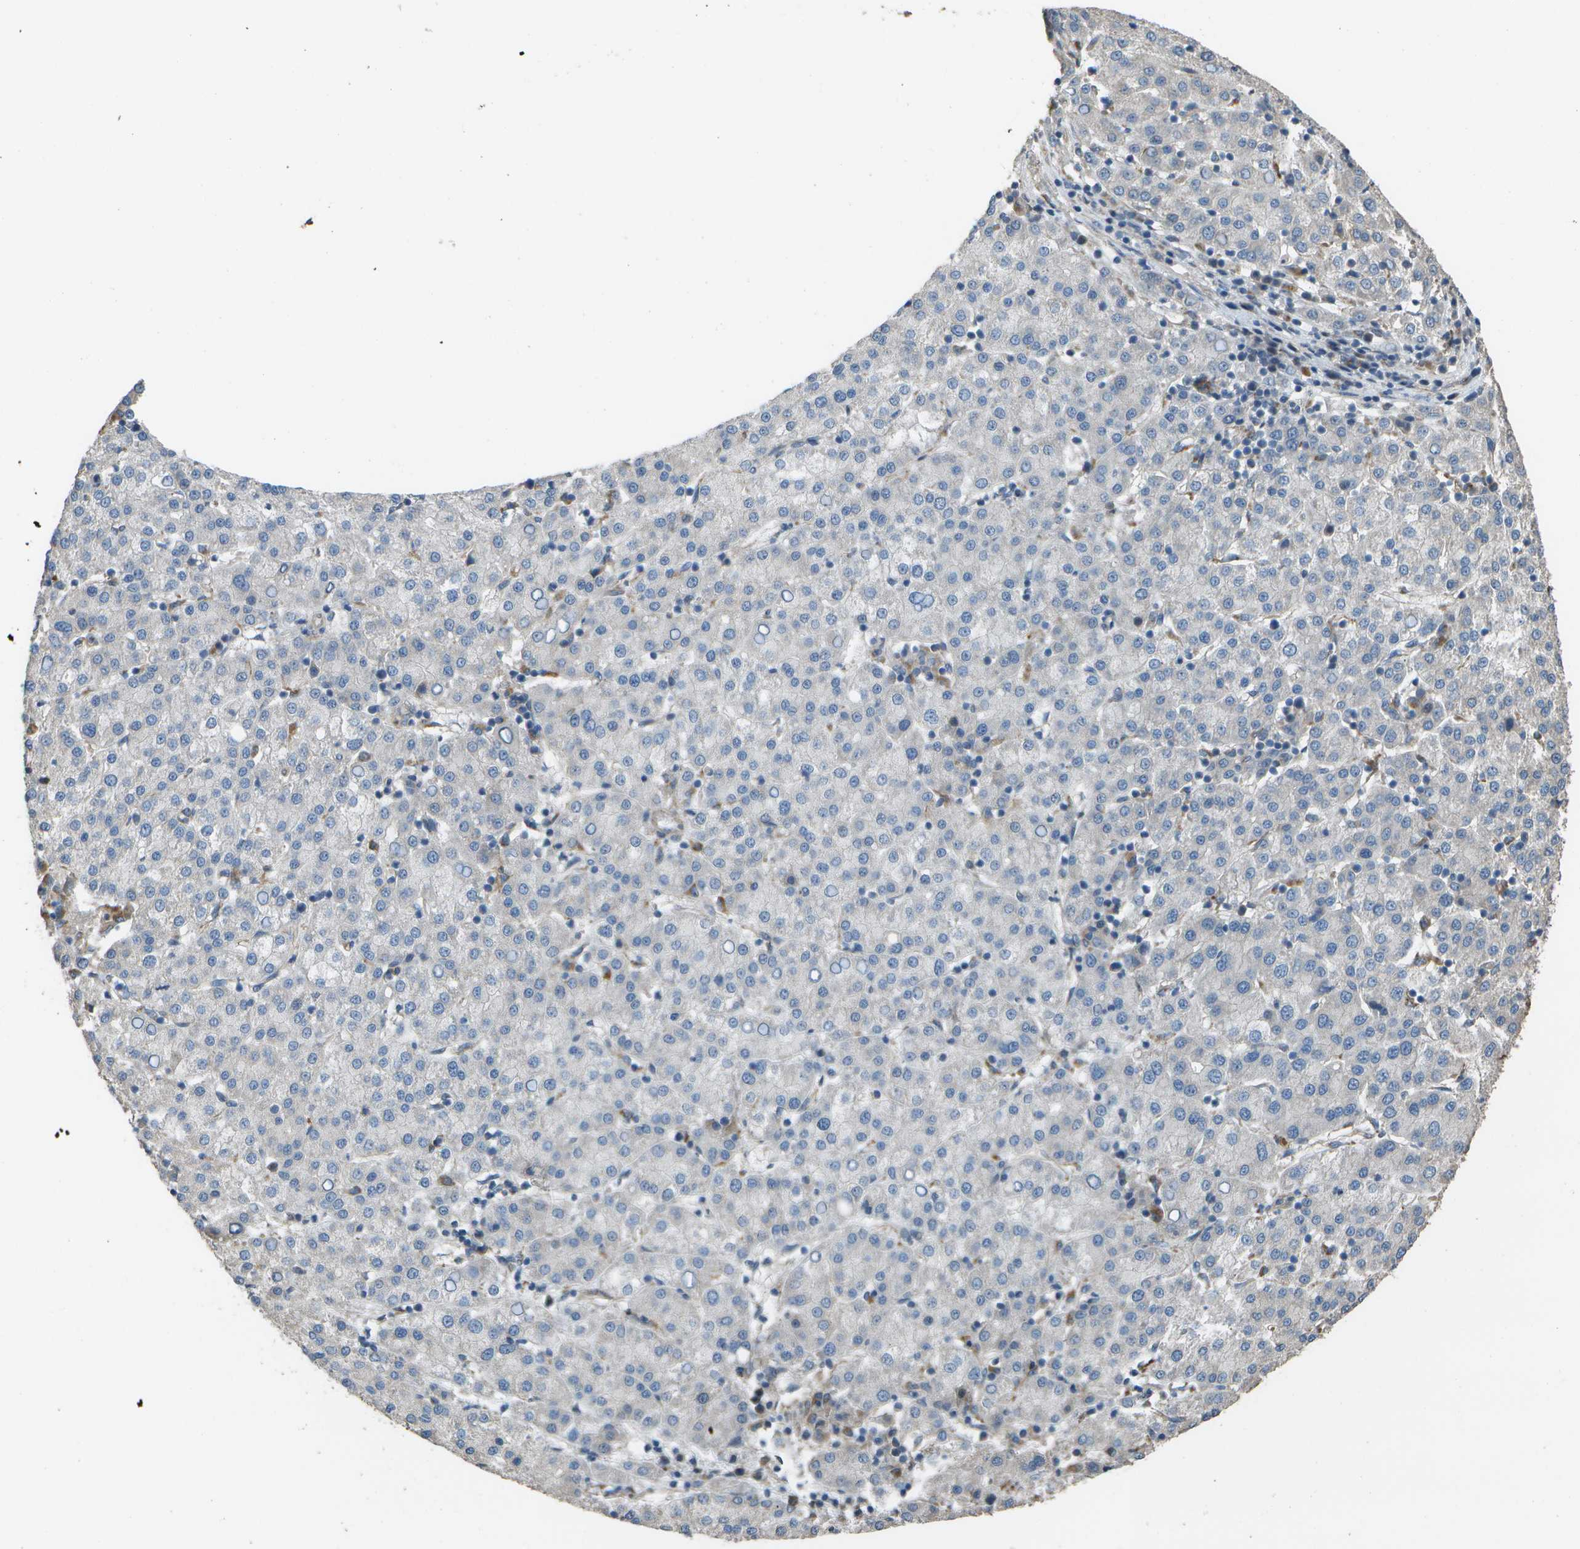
{"staining": {"intensity": "negative", "quantity": "none", "location": "none"}, "tissue": "liver cancer", "cell_type": "Tumor cells", "image_type": "cancer", "snomed": [{"axis": "morphology", "description": "Carcinoma, Hepatocellular, NOS"}, {"axis": "topography", "description": "Liver"}], "caption": "High power microscopy histopathology image of an immunohistochemistry (IHC) photomicrograph of liver cancer, revealing no significant staining in tumor cells.", "gene": "CLNS1A", "patient": {"sex": "female", "age": 58}}